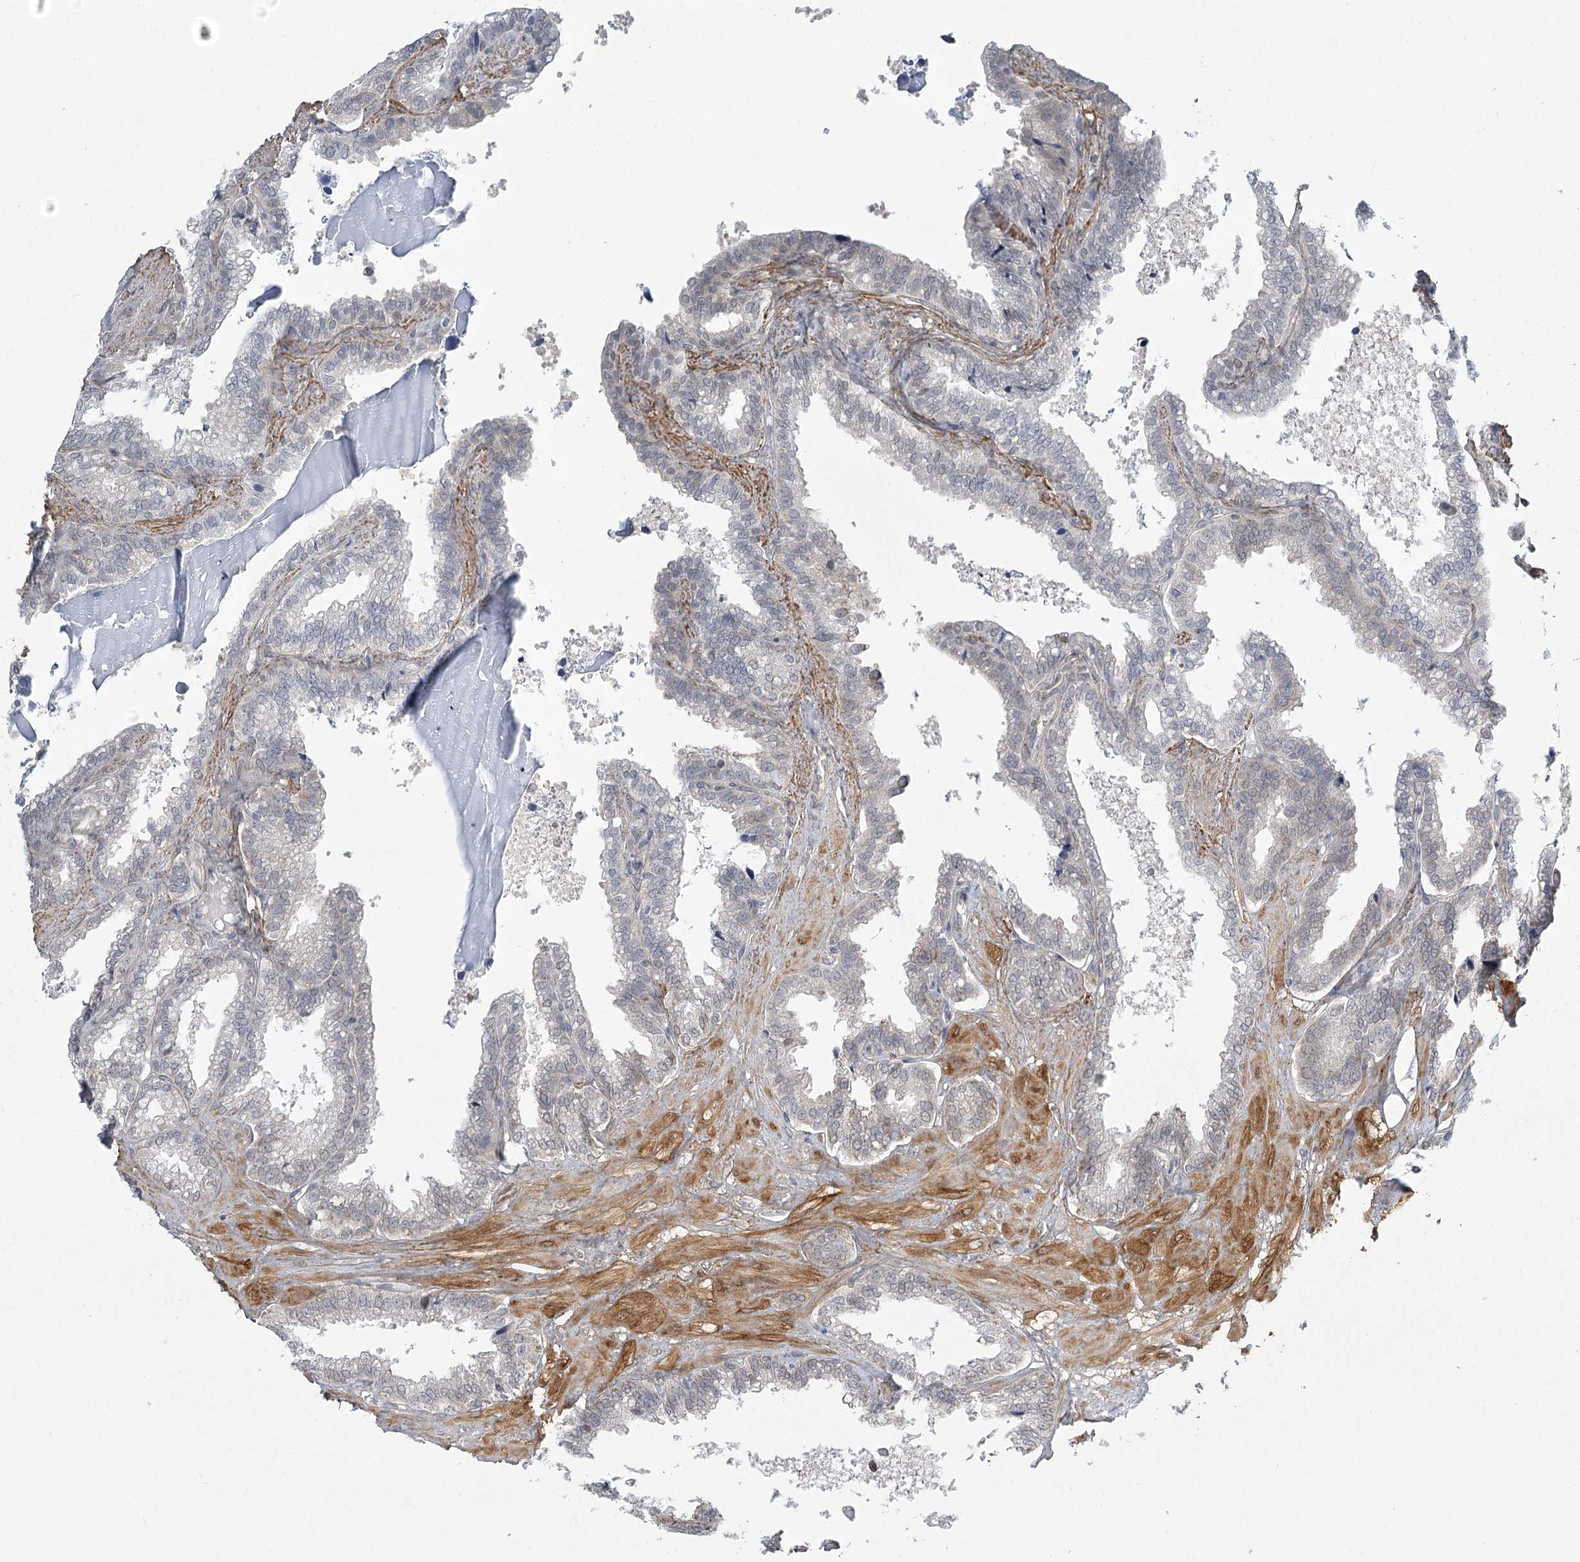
{"staining": {"intensity": "weak", "quantity": "<25%", "location": "nuclear"}, "tissue": "seminal vesicle", "cell_type": "Glandular cells", "image_type": "normal", "snomed": [{"axis": "morphology", "description": "Normal tissue, NOS"}, {"axis": "topography", "description": "Seminal veicle"}], "caption": "Immunohistochemical staining of unremarkable seminal vesicle exhibits no significant staining in glandular cells.", "gene": "MED28", "patient": {"sex": "male", "age": 46}}